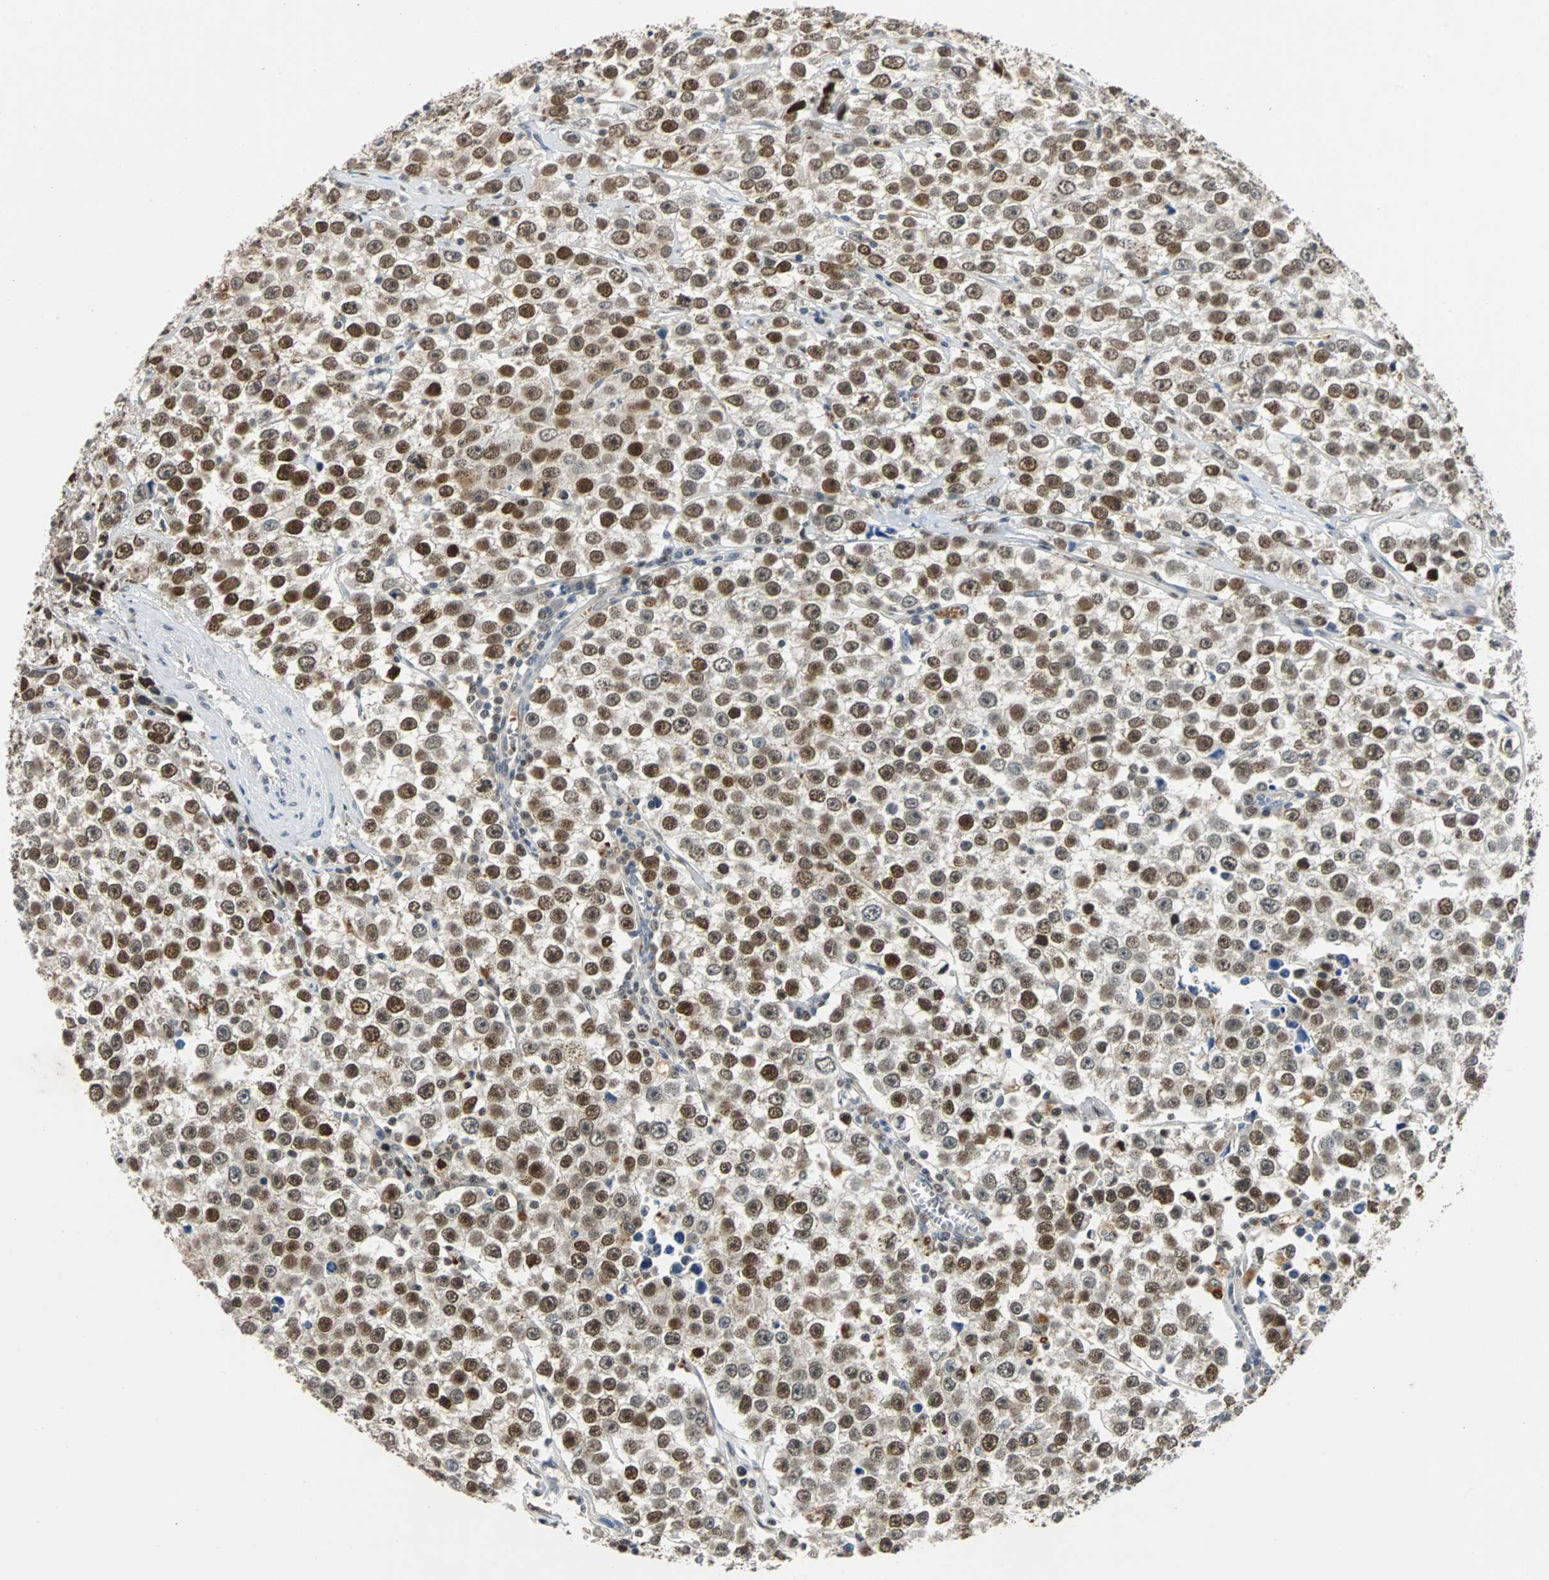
{"staining": {"intensity": "strong", "quantity": ">75%", "location": "nuclear"}, "tissue": "testis cancer", "cell_type": "Tumor cells", "image_type": "cancer", "snomed": [{"axis": "morphology", "description": "Seminoma, NOS"}, {"axis": "morphology", "description": "Carcinoma, Embryonal, NOS"}, {"axis": "topography", "description": "Testis"}], "caption": "Protein analysis of testis embryonal carcinoma tissue demonstrates strong nuclear positivity in approximately >75% of tumor cells.", "gene": "HLX", "patient": {"sex": "male", "age": 52}}